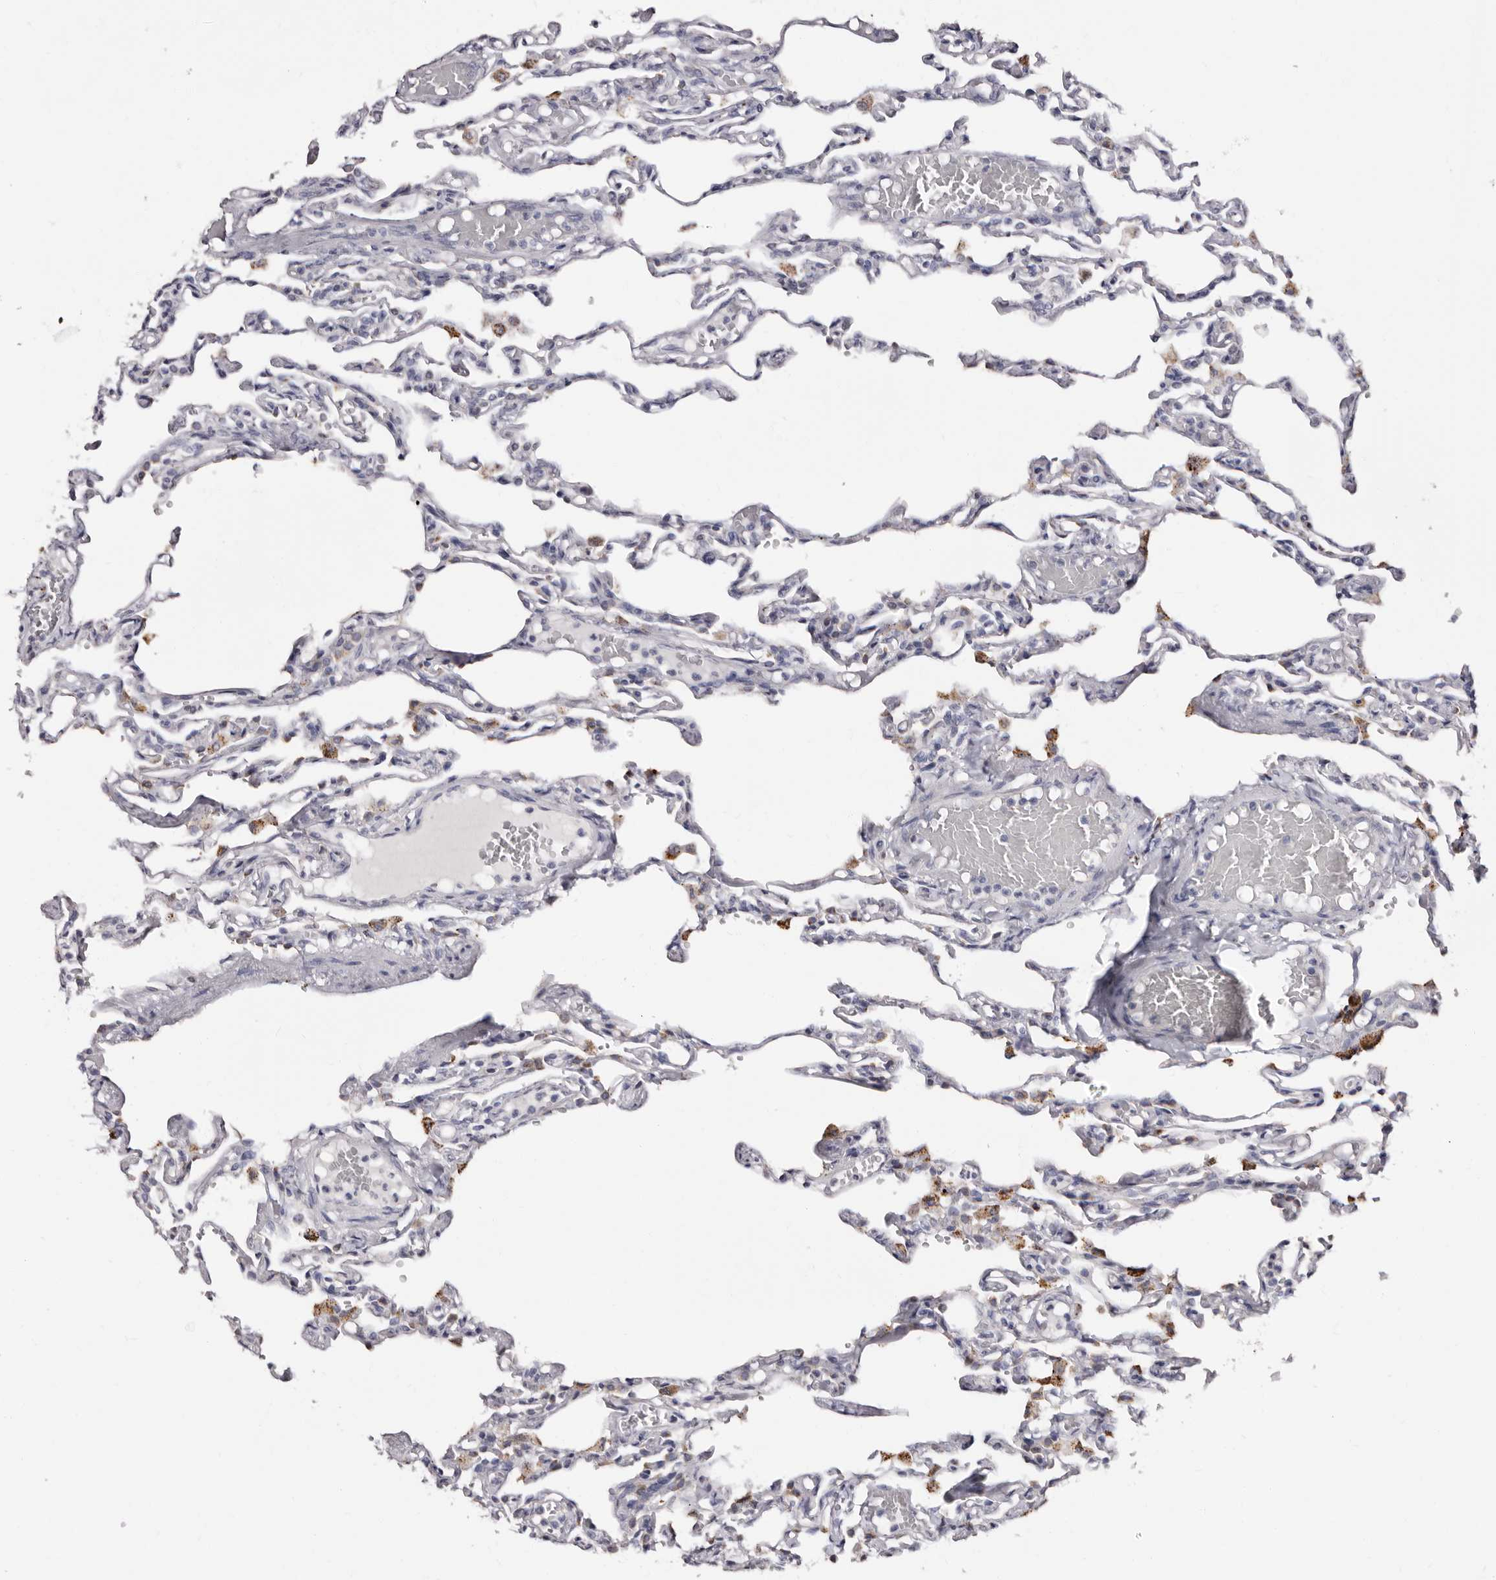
{"staining": {"intensity": "negative", "quantity": "none", "location": "none"}, "tissue": "lung", "cell_type": "Alveolar cells", "image_type": "normal", "snomed": [{"axis": "morphology", "description": "Normal tissue, NOS"}, {"axis": "topography", "description": "Lung"}], "caption": "High magnification brightfield microscopy of benign lung stained with DAB (brown) and counterstained with hematoxylin (blue): alveolar cells show no significant expression.", "gene": "PTAFR", "patient": {"sex": "male", "age": 21}}